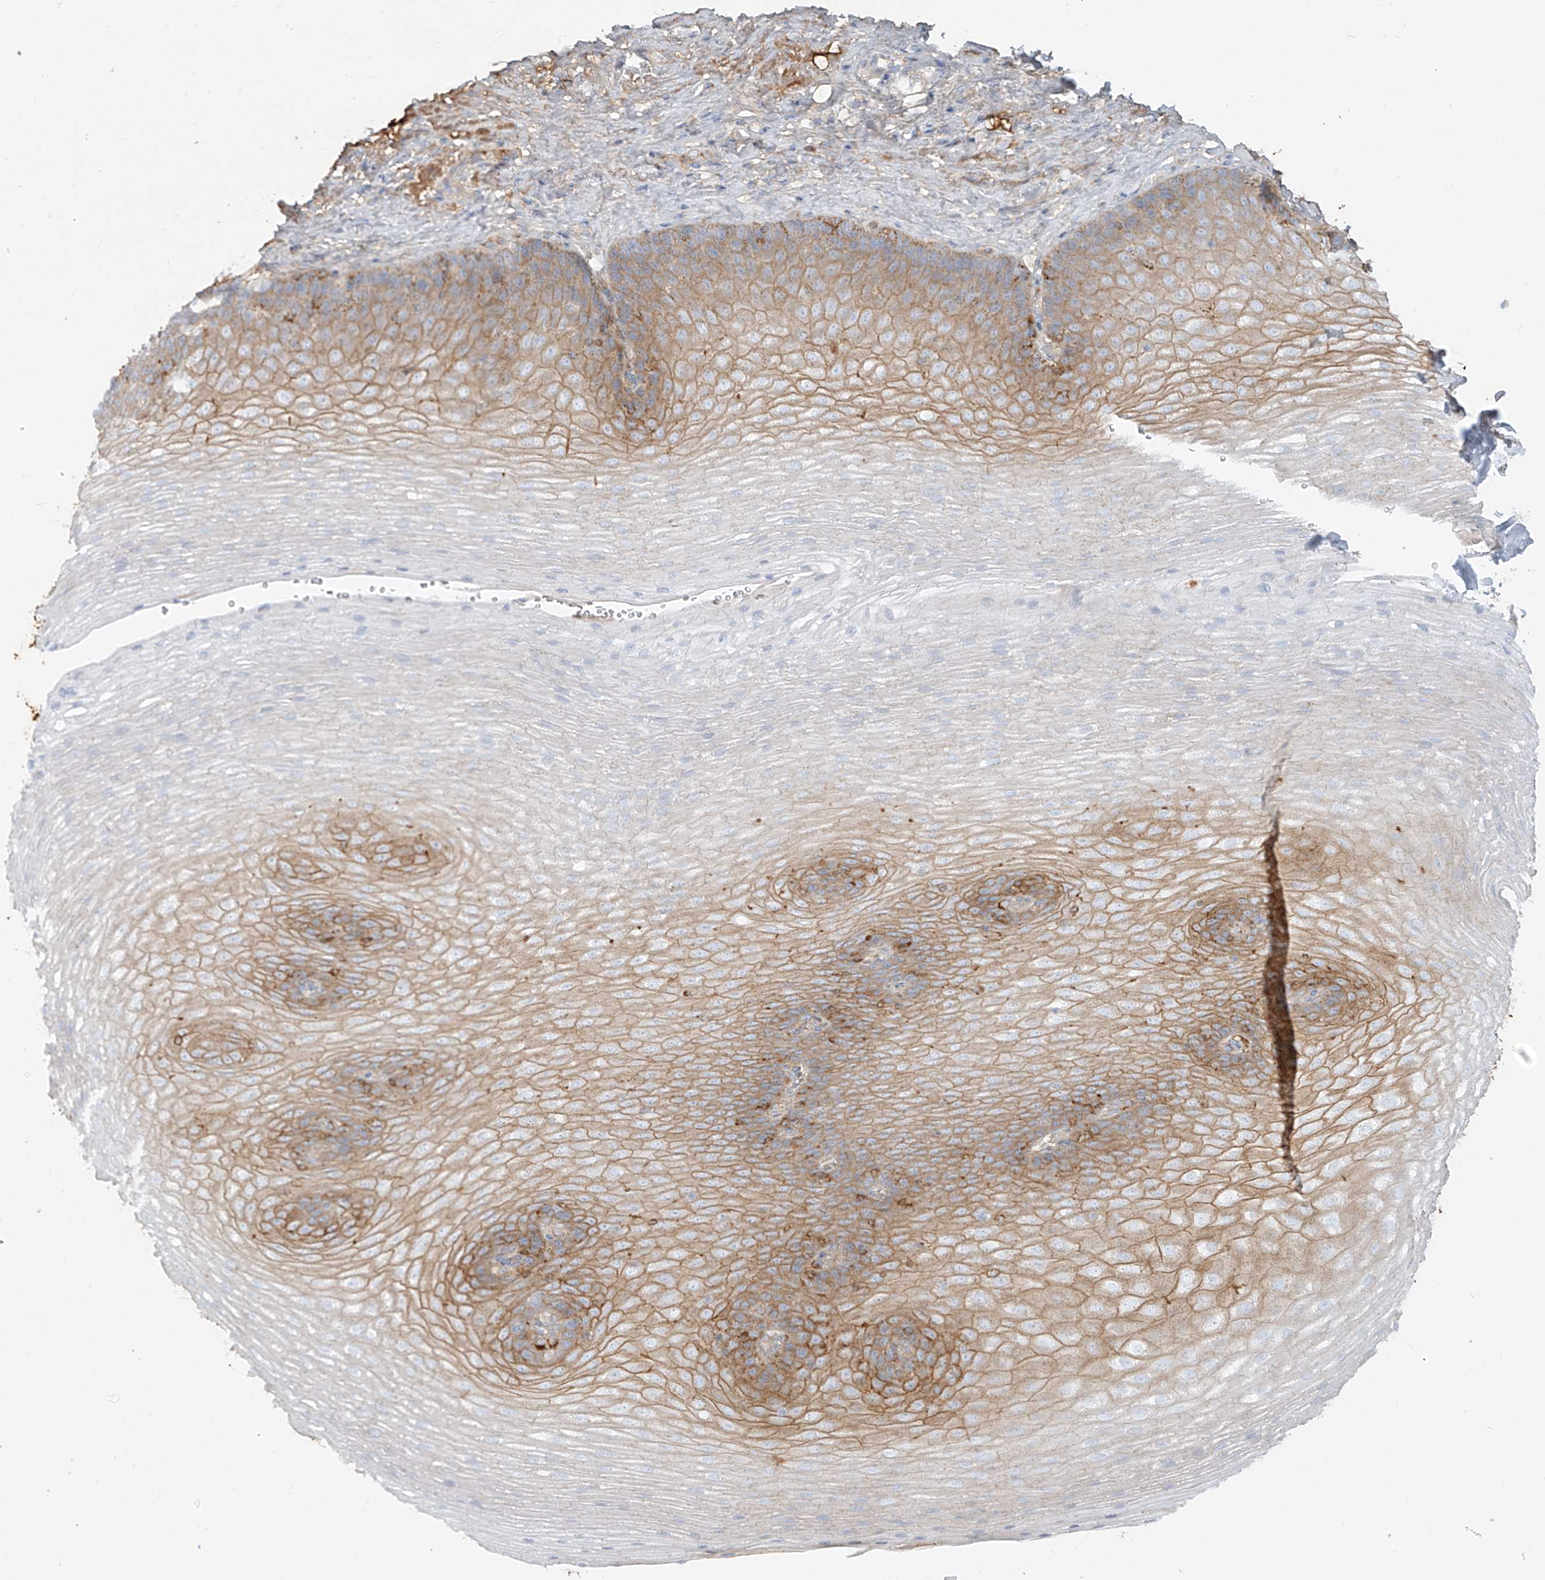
{"staining": {"intensity": "weak", "quantity": "25%-75%", "location": "cytoplasmic/membranous"}, "tissue": "esophagus", "cell_type": "Squamous epithelial cells", "image_type": "normal", "snomed": [{"axis": "morphology", "description": "Normal tissue, NOS"}, {"axis": "topography", "description": "Esophagus"}], "caption": "Esophagus stained for a protein (brown) demonstrates weak cytoplasmic/membranous positive staining in about 25%-75% of squamous epithelial cells.", "gene": "OCSTAMP", "patient": {"sex": "female", "age": 66}}